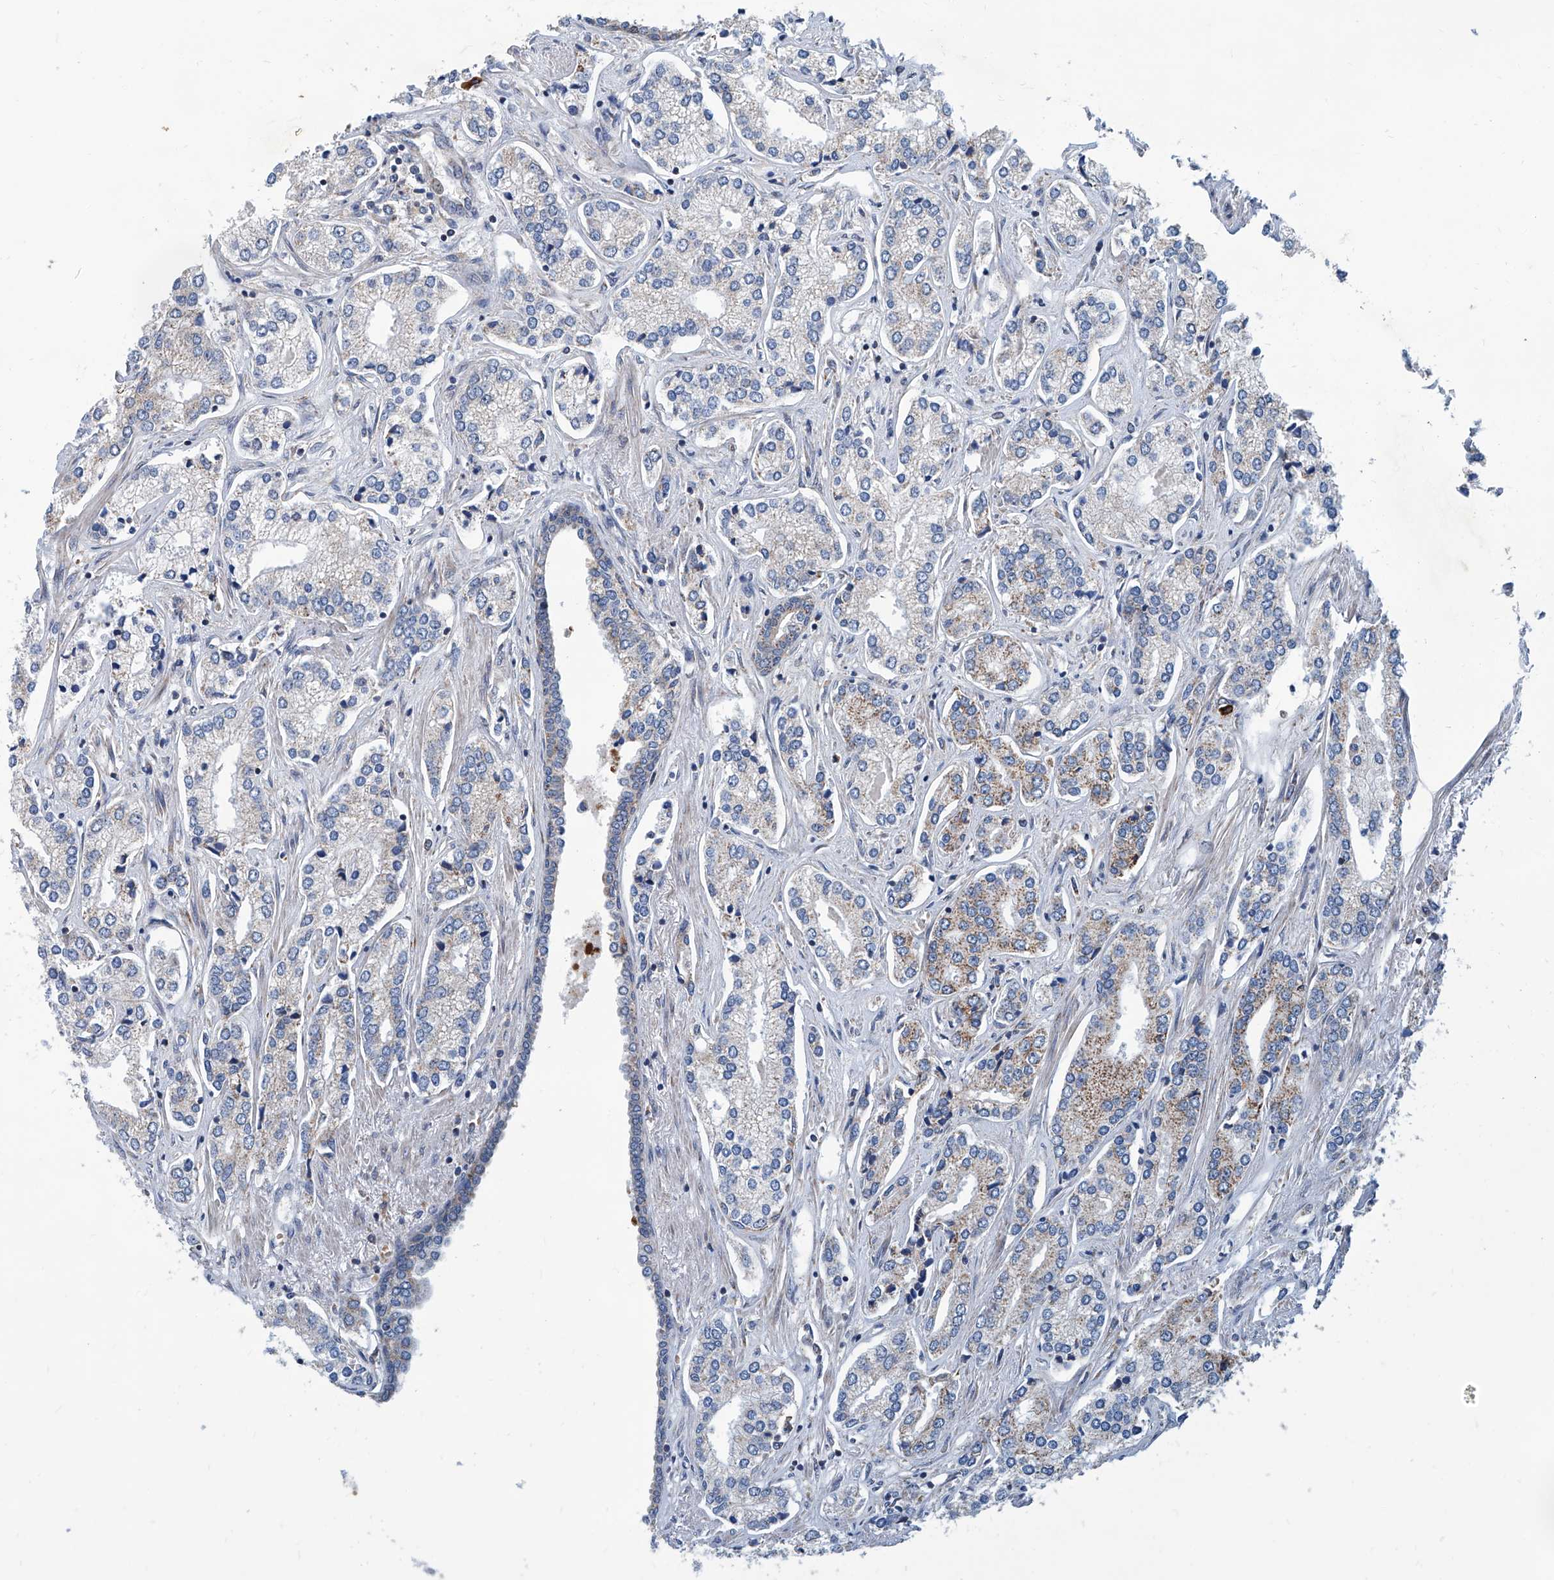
{"staining": {"intensity": "moderate", "quantity": "<25%", "location": "cytoplasmic/membranous"}, "tissue": "prostate cancer", "cell_type": "Tumor cells", "image_type": "cancer", "snomed": [{"axis": "morphology", "description": "Adenocarcinoma, High grade"}, {"axis": "topography", "description": "Prostate"}], "caption": "Immunohistochemistry (IHC) of prostate cancer displays low levels of moderate cytoplasmic/membranous staining in approximately <25% of tumor cells.", "gene": "USP48", "patient": {"sex": "male", "age": 66}}